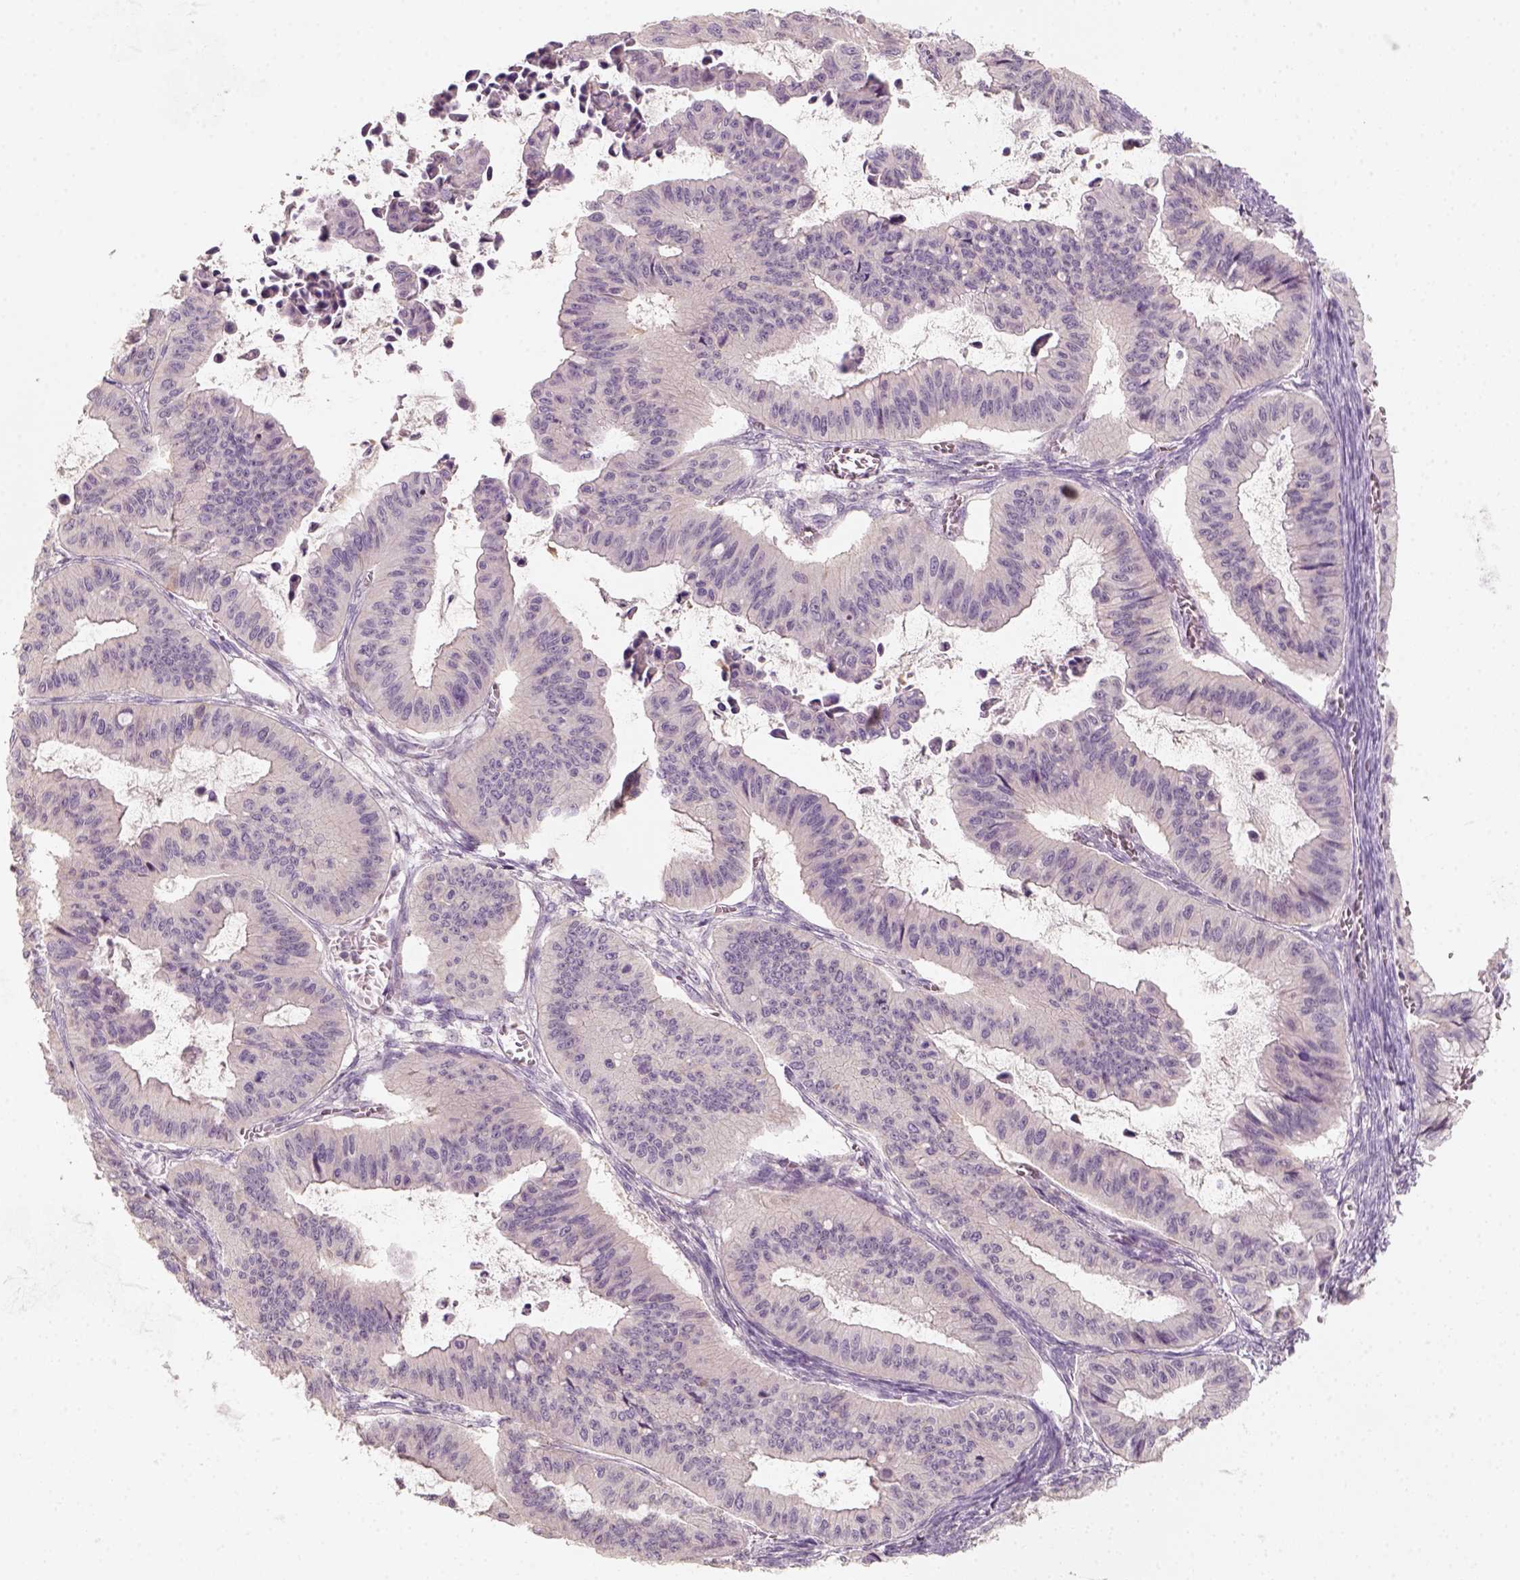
{"staining": {"intensity": "negative", "quantity": "none", "location": "none"}, "tissue": "ovarian cancer", "cell_type": "Tumor cells", "image_type": "cancer", "snomed": [{"axis": "morphology", "description": "Cystadenocarcinoma, mucinous, NOS"}, {"axis": "topography", "description": "Ovary"}], "caption": "Tumor cells are negative for protein expression in human mucinous cystadenocarcinoma (ovarian).", "gene": "AQP9", "patient": {"sex": "female", "age": 72}}